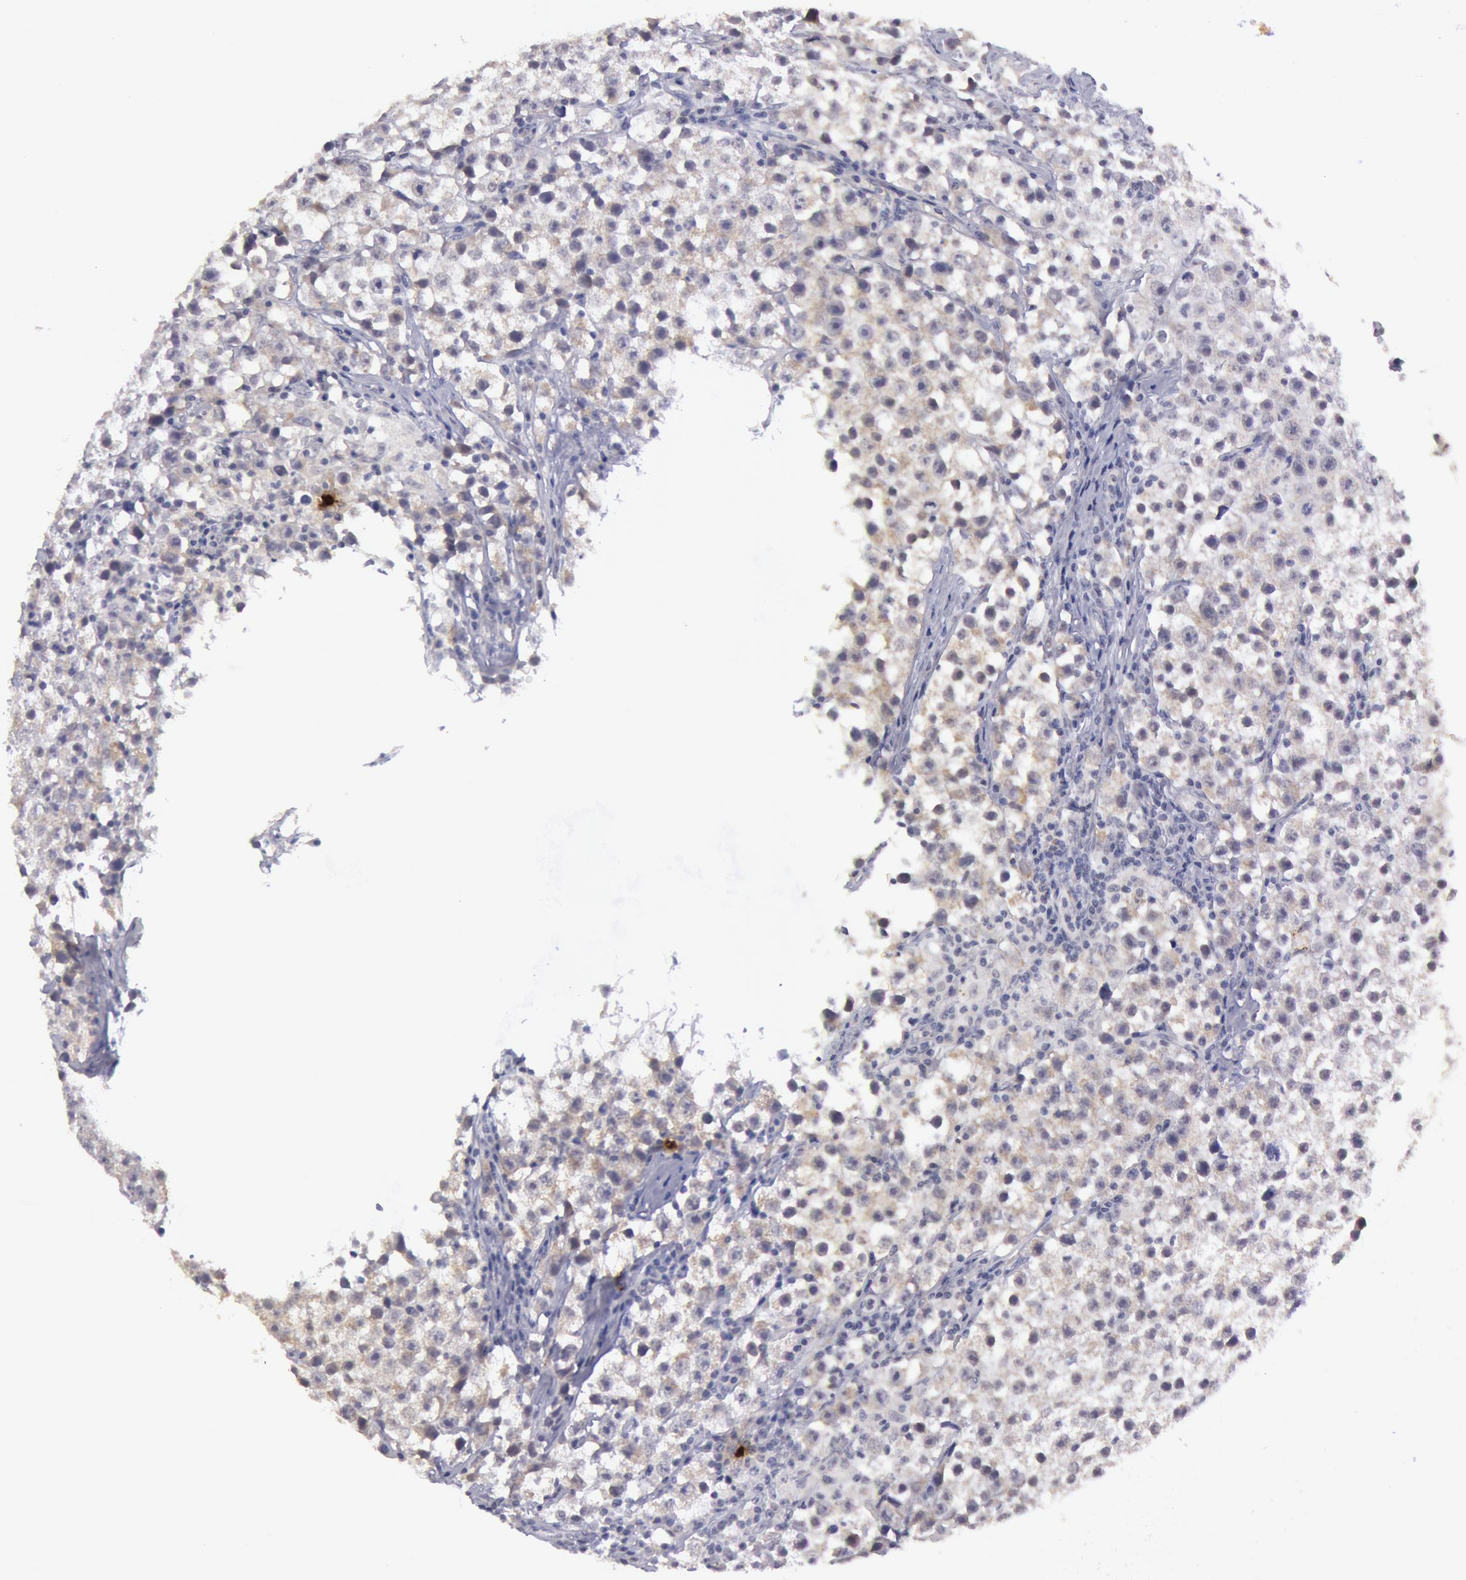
{"staining": {"intensity": "negative", "quantity": "none", "location": "none"}, "tissue": "testis cancer", "cell_type": "Tumor cells", "image_type": "cancer", "snomed": [{"axis": "morphology", "description": "Seminoma, NOS"}, {"axis": "topography", "description": "Testis"}], "caption": "An IHC histopathology image of testis cancer (seminoma) is shown. There is no staining in tumor cells of testis cancer (seminoma). Nuclei are stained in blue.", "gene": "KDM6A", "patient": {"sex": "male", "age": 35}}